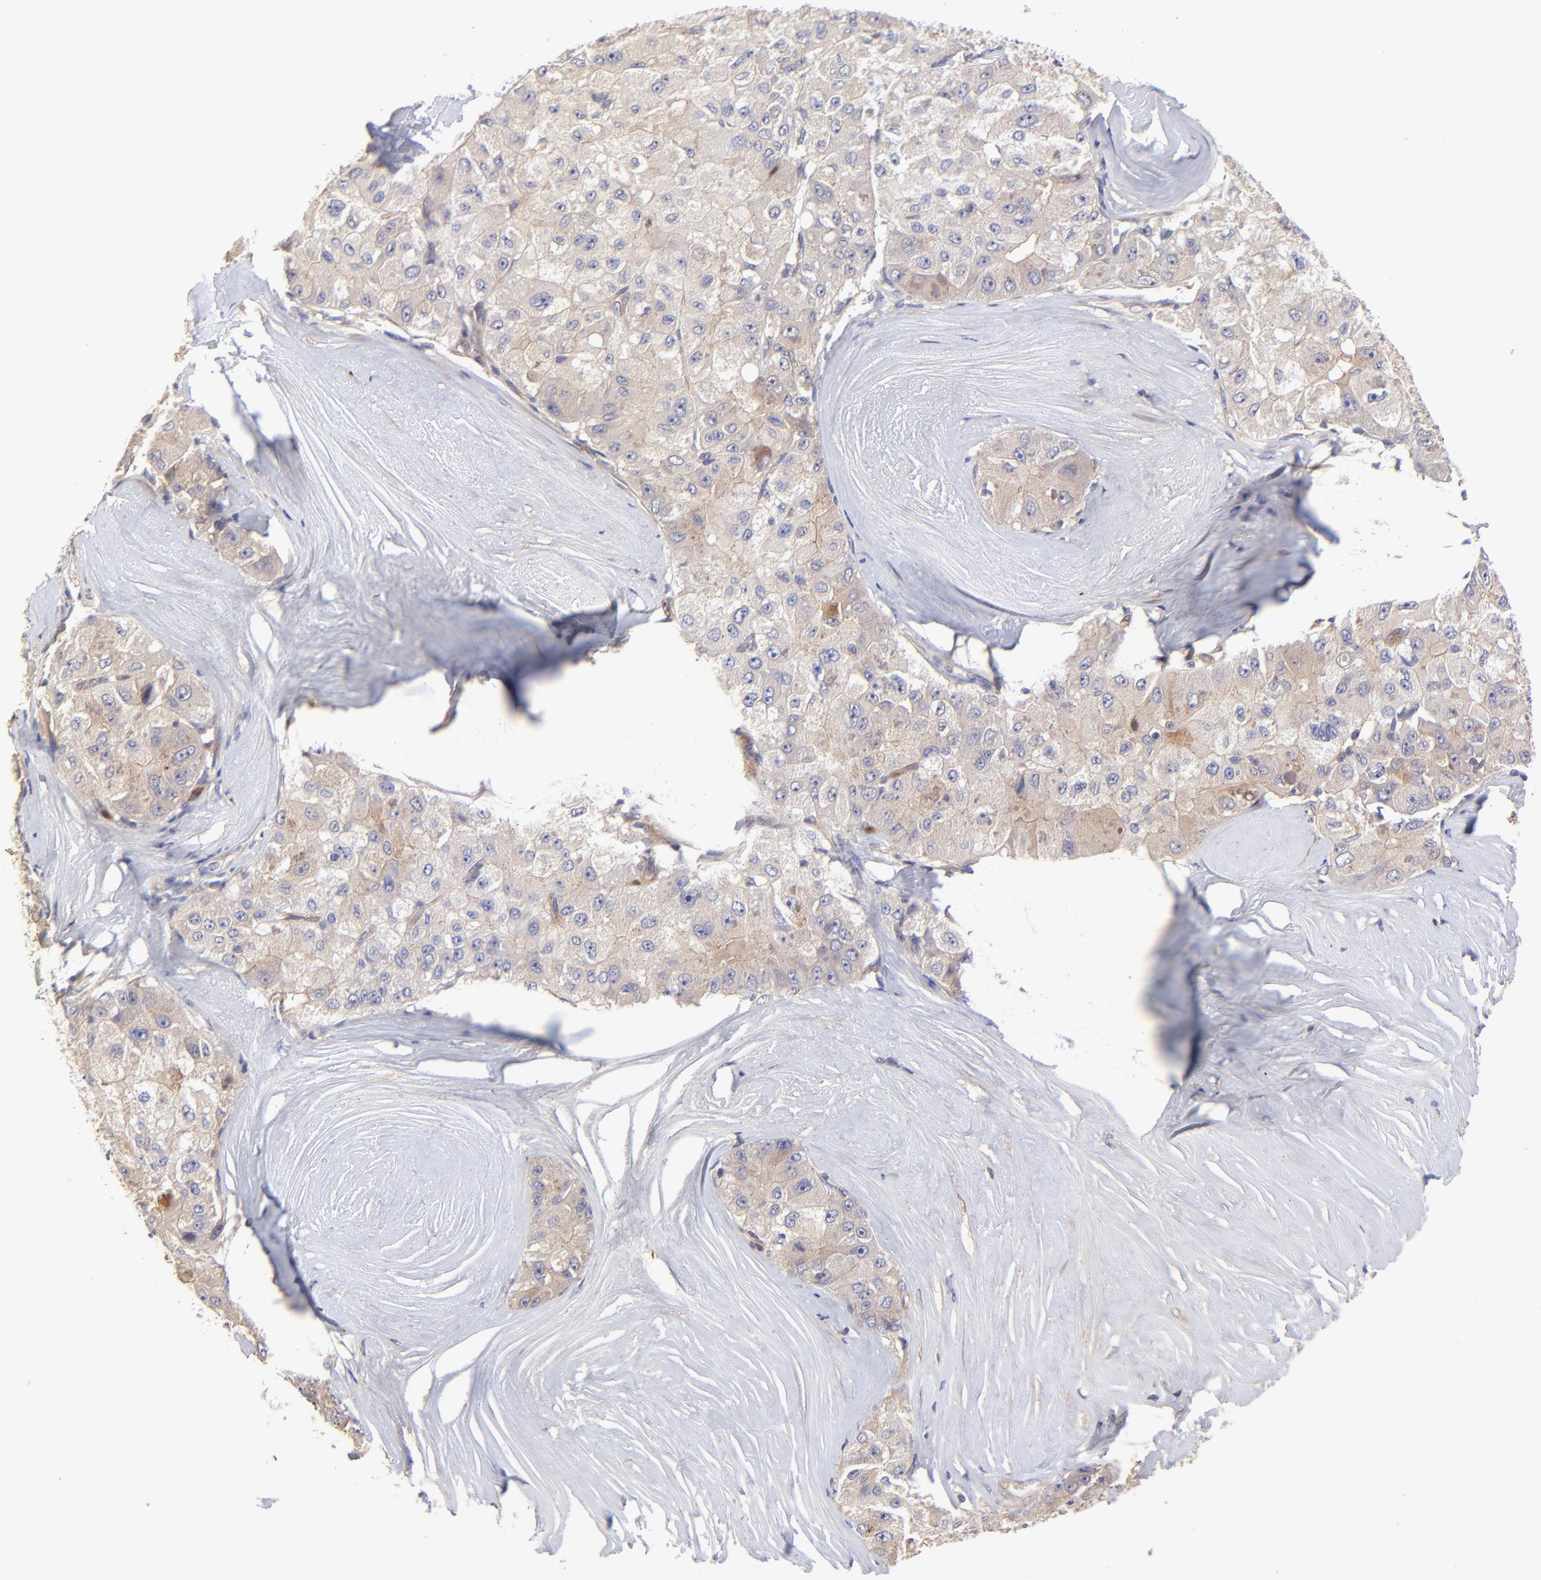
{"staining": {"intensity": "weak", "quantity": "<25%", "location": "cytoplasmic/membranous"}, "tissue": "liver cancer", "cell_type": "Tumor cells", "image_type": "cancer", "snomed": [{"axis": "morphology", "description": "Carcinoma, Hepatocellular, NOS"}, {"axis": "topography", "description": "Liver"}], "caption": "An immunohistochemistry histopathology image of liver cancer is shown. There is no staining in tumor cells of liver cancer.", "gene": "ASB7", "patient": {"sex": "male", "age": 80}}